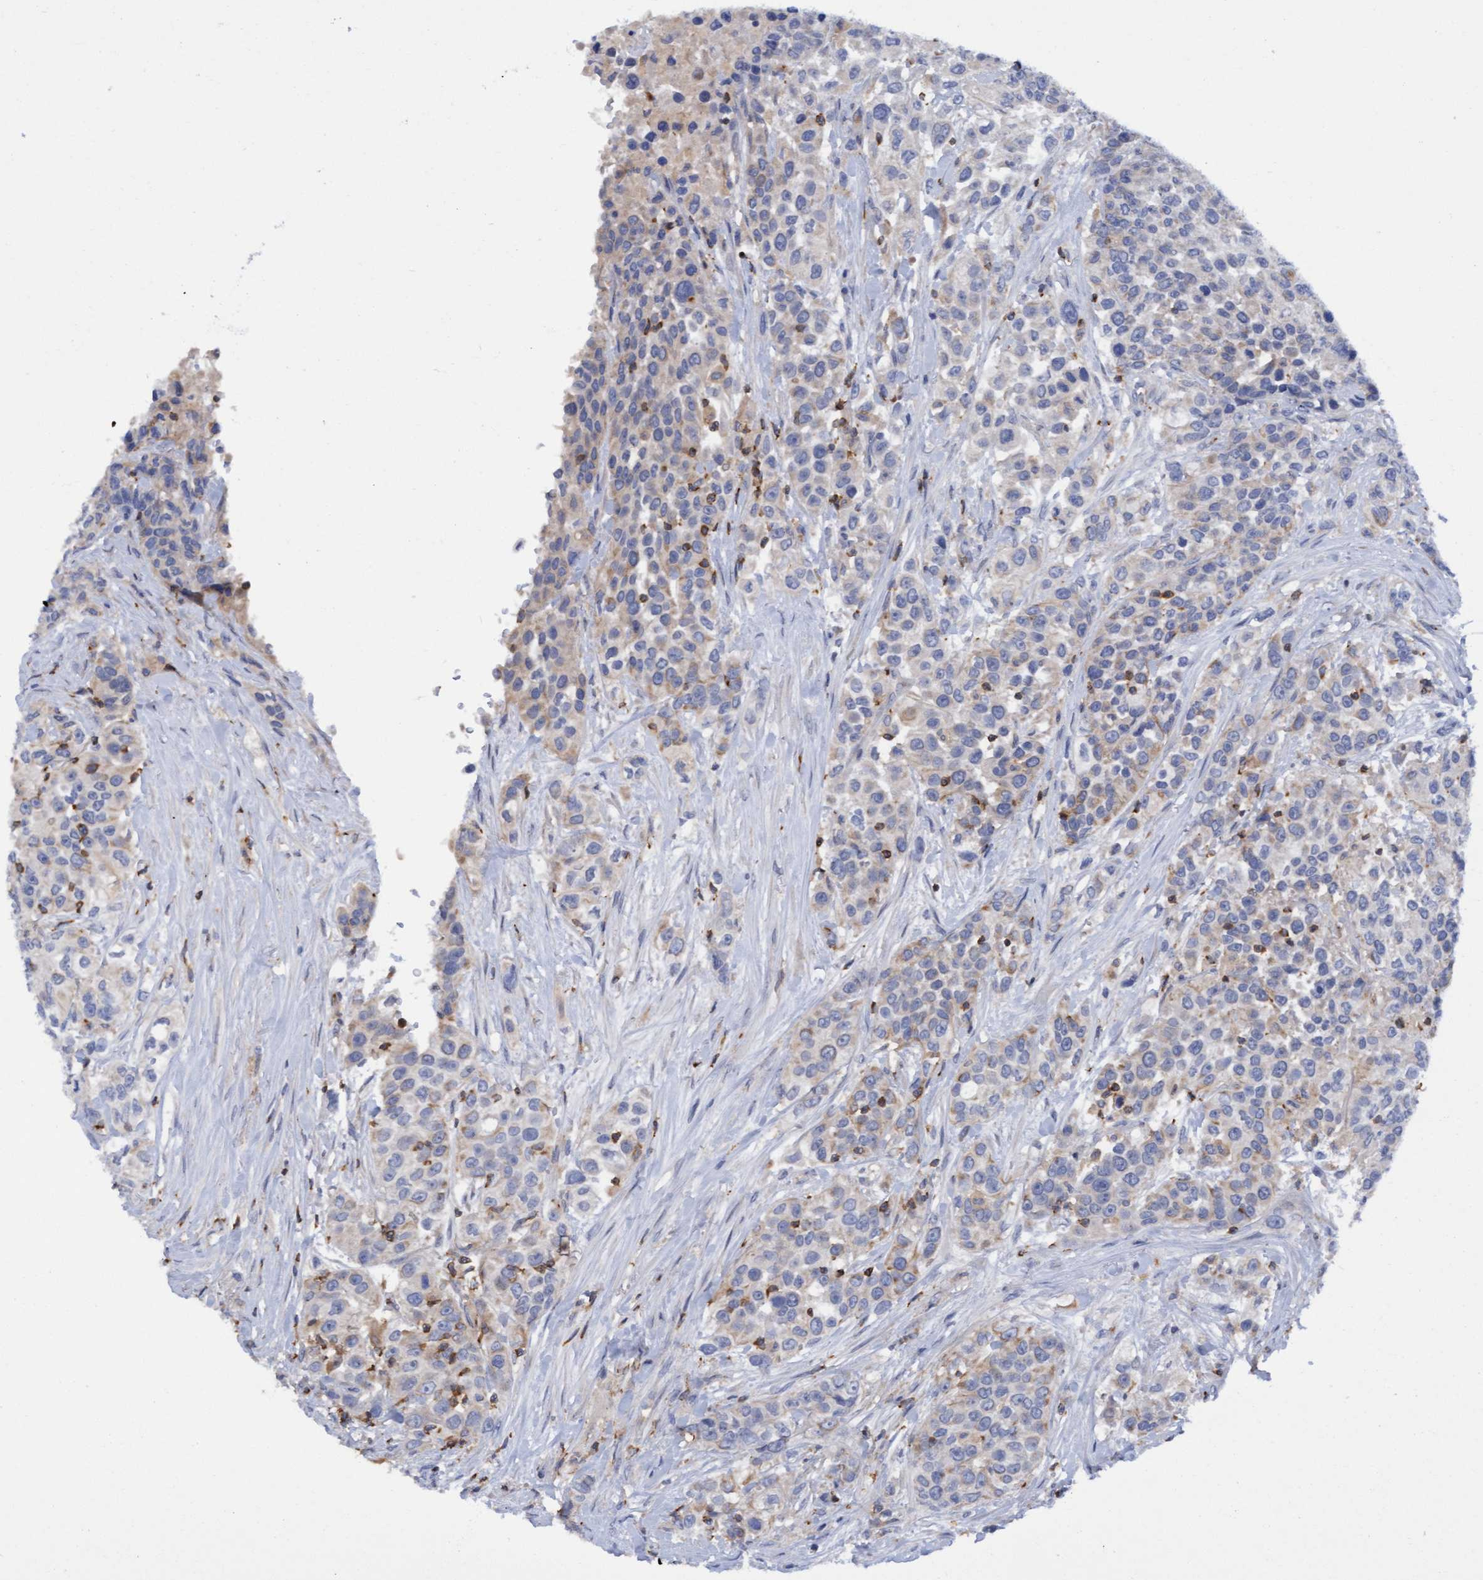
{"staining": {"intensity": "weak", "quantity": "25%-75%", "location": "cytoplasmic/membranous"}, "tissue": "urothelial cancer", "cell_type": "Tumor cells", "image_type": "cancer", "snomed": [{"axis": "morphology", "description": "Urothelial carcinoma, High grade"}, {"axis": "topography", "description": "Urinary bladder"}], "caption": "Immunohistochemical staining of urothelial cancer displays weak cytoplasmic/membranous protein staining in about 25%-75% of tumor cells. (brown staining indicates protein expression, while blue staining denotes nuclei).", "gene": "FNBP1", "patient": {"sex": "female", "age": 80}}